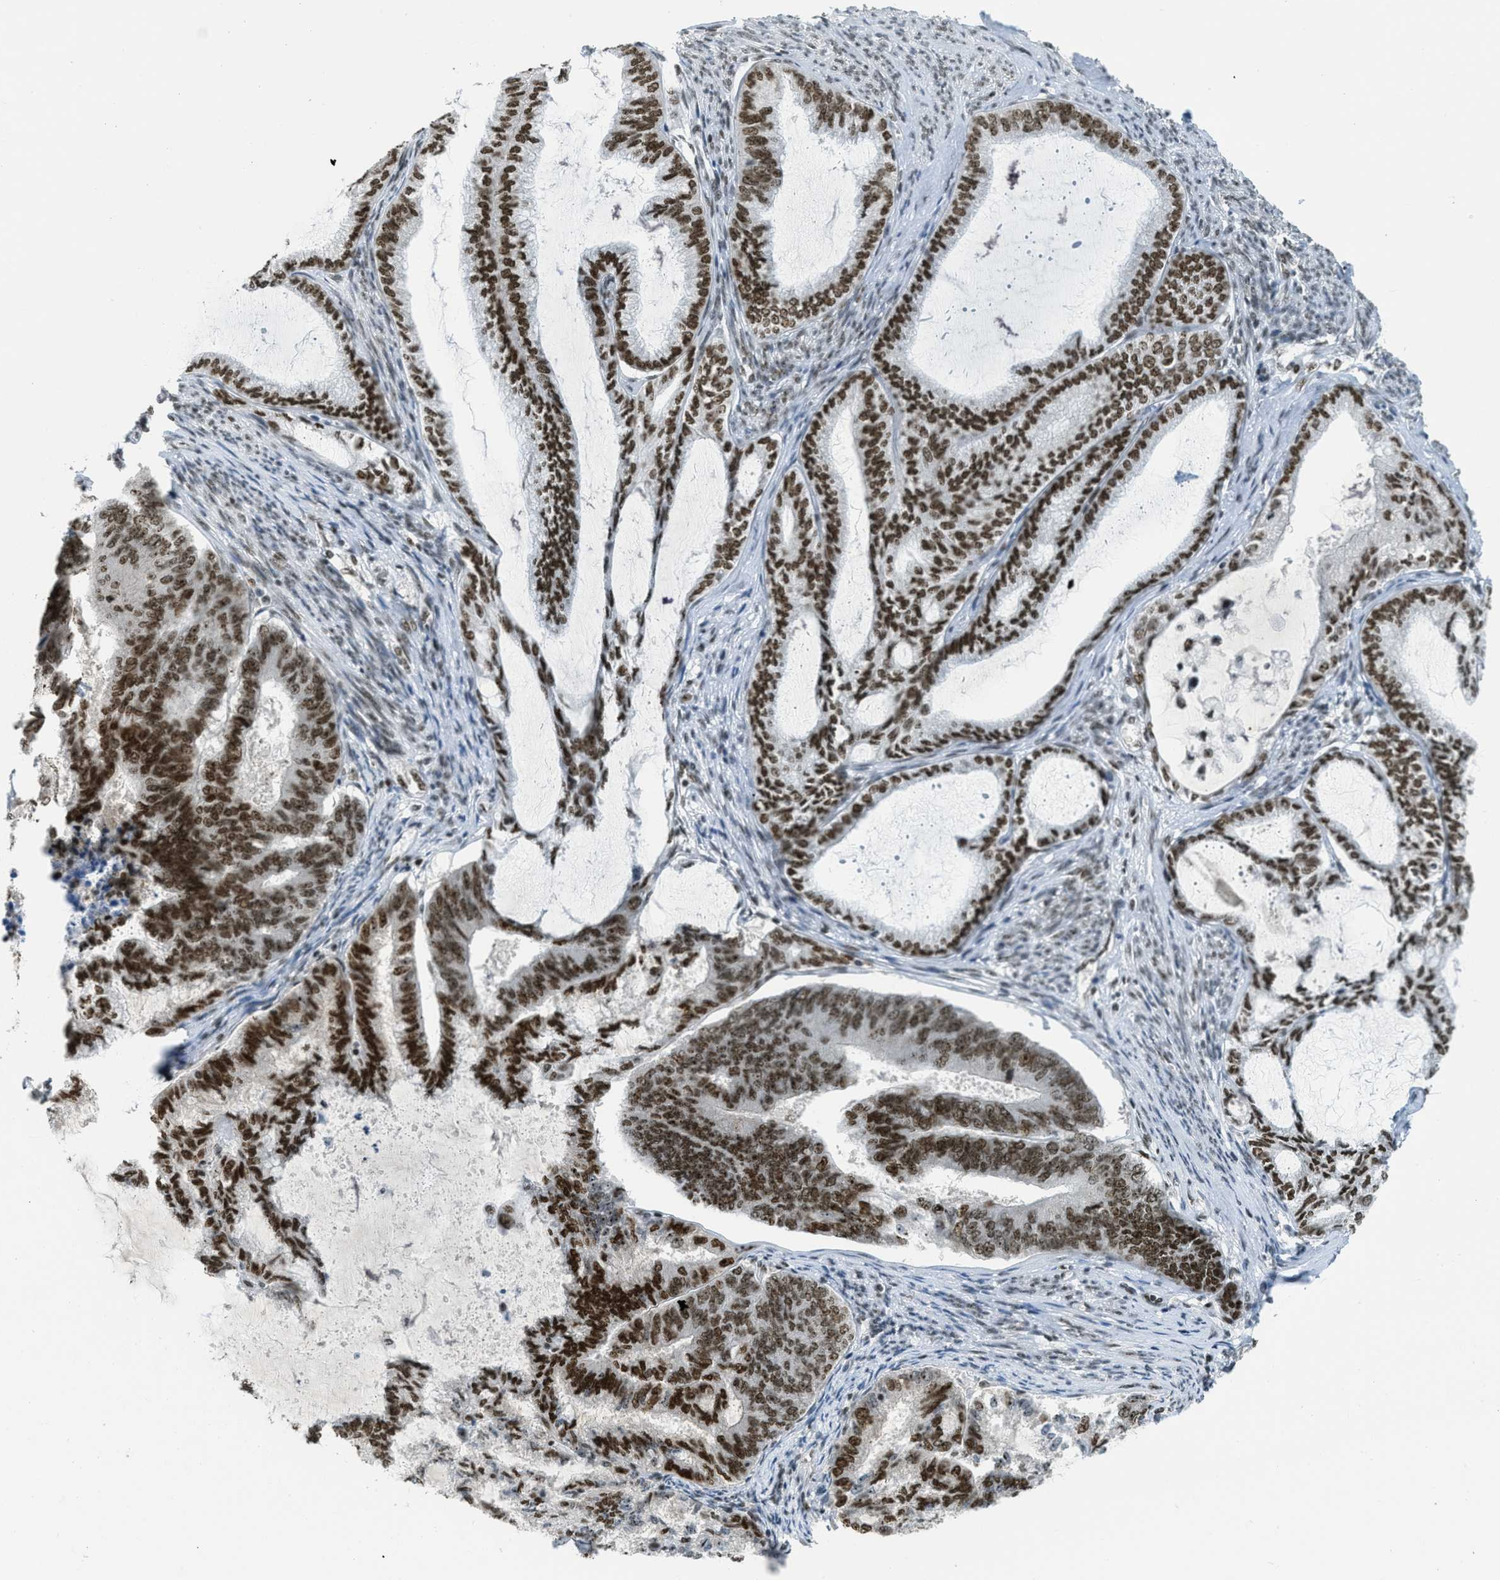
{"staining": {"intensity": "strong", "quantity": ">75%", "location": "nuclear"}, "tissue": "endometrial cancer", "cell_type": "Tumor cells", "image_type": "cancer", "snomed": [{"axis": "morphology", "description": "Adenocarcinoma, NOS"}, {"axis": "topography", "description": "Endometrium"}], "caption": "This is an image of immunohistochemistry staining of endometrial cancer (adenocarcinoma), which shows strong positivity in the nuclear of tumor cells.", "gene": "URB1", "patient": {"sex": "female", "age": 86}}